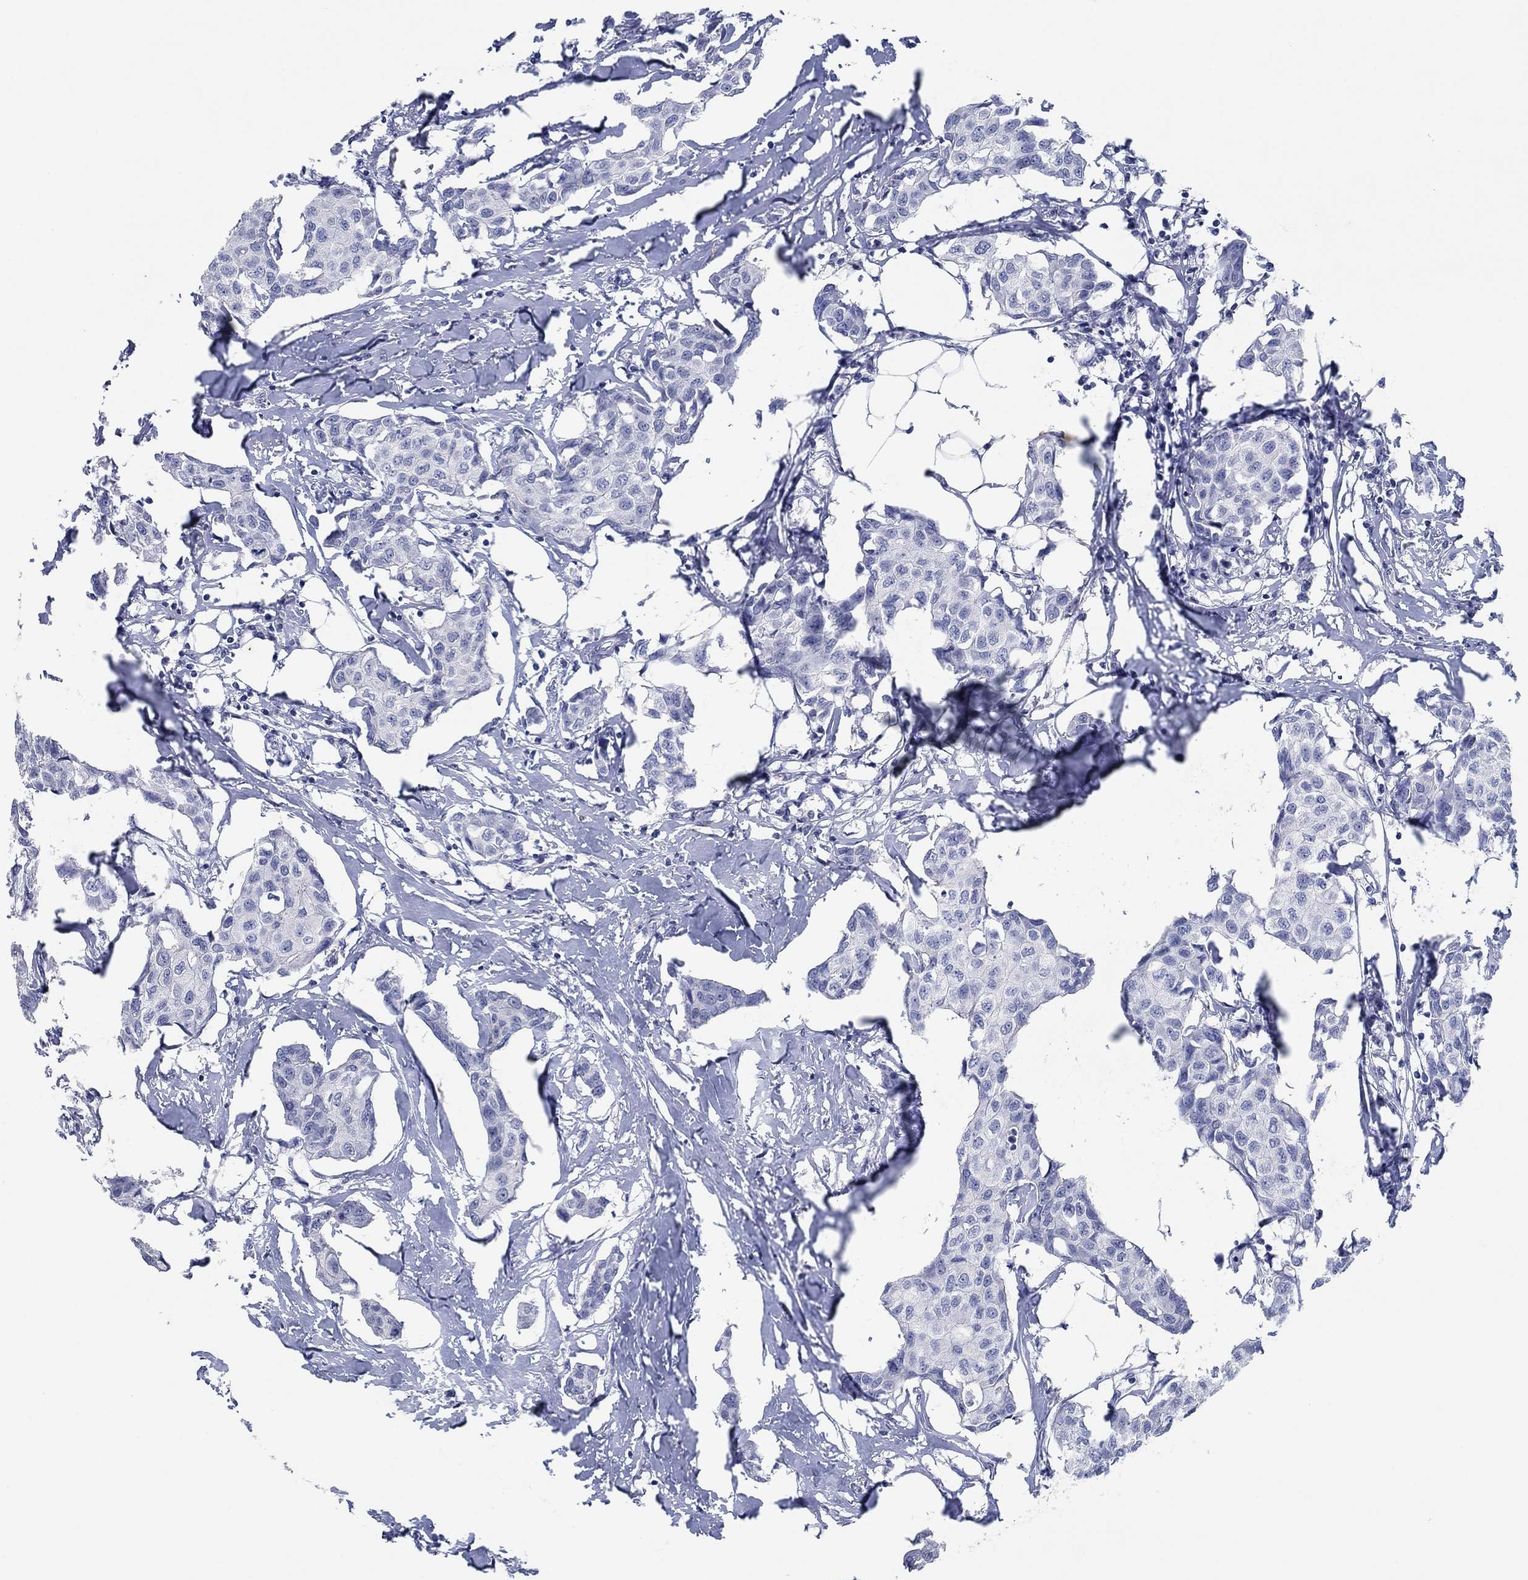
{"staining": {"intensity": "negative", "quantity": "none", "location": "none"}, "tissue": "breast cancer", "cell_type": "Tumor cells", "image_type": "cancer", "snomed": [{"axis": "morphology", "description": "Duct carcinoma"}, {"axis": "topography", "description": "Breast"}], "caption": "DAB (3,3'-diaminobenzidine) immunohistochemical staining of breast infiltrating ductal carcinoma reveals no significant positivity in tumor cells. (Brightfield microscopy of DAB (3,3'-diaminobenzidine) IHC at high magnification).", "gene": "POU5F1", "patient": {"sex": "female", "age": 80}}